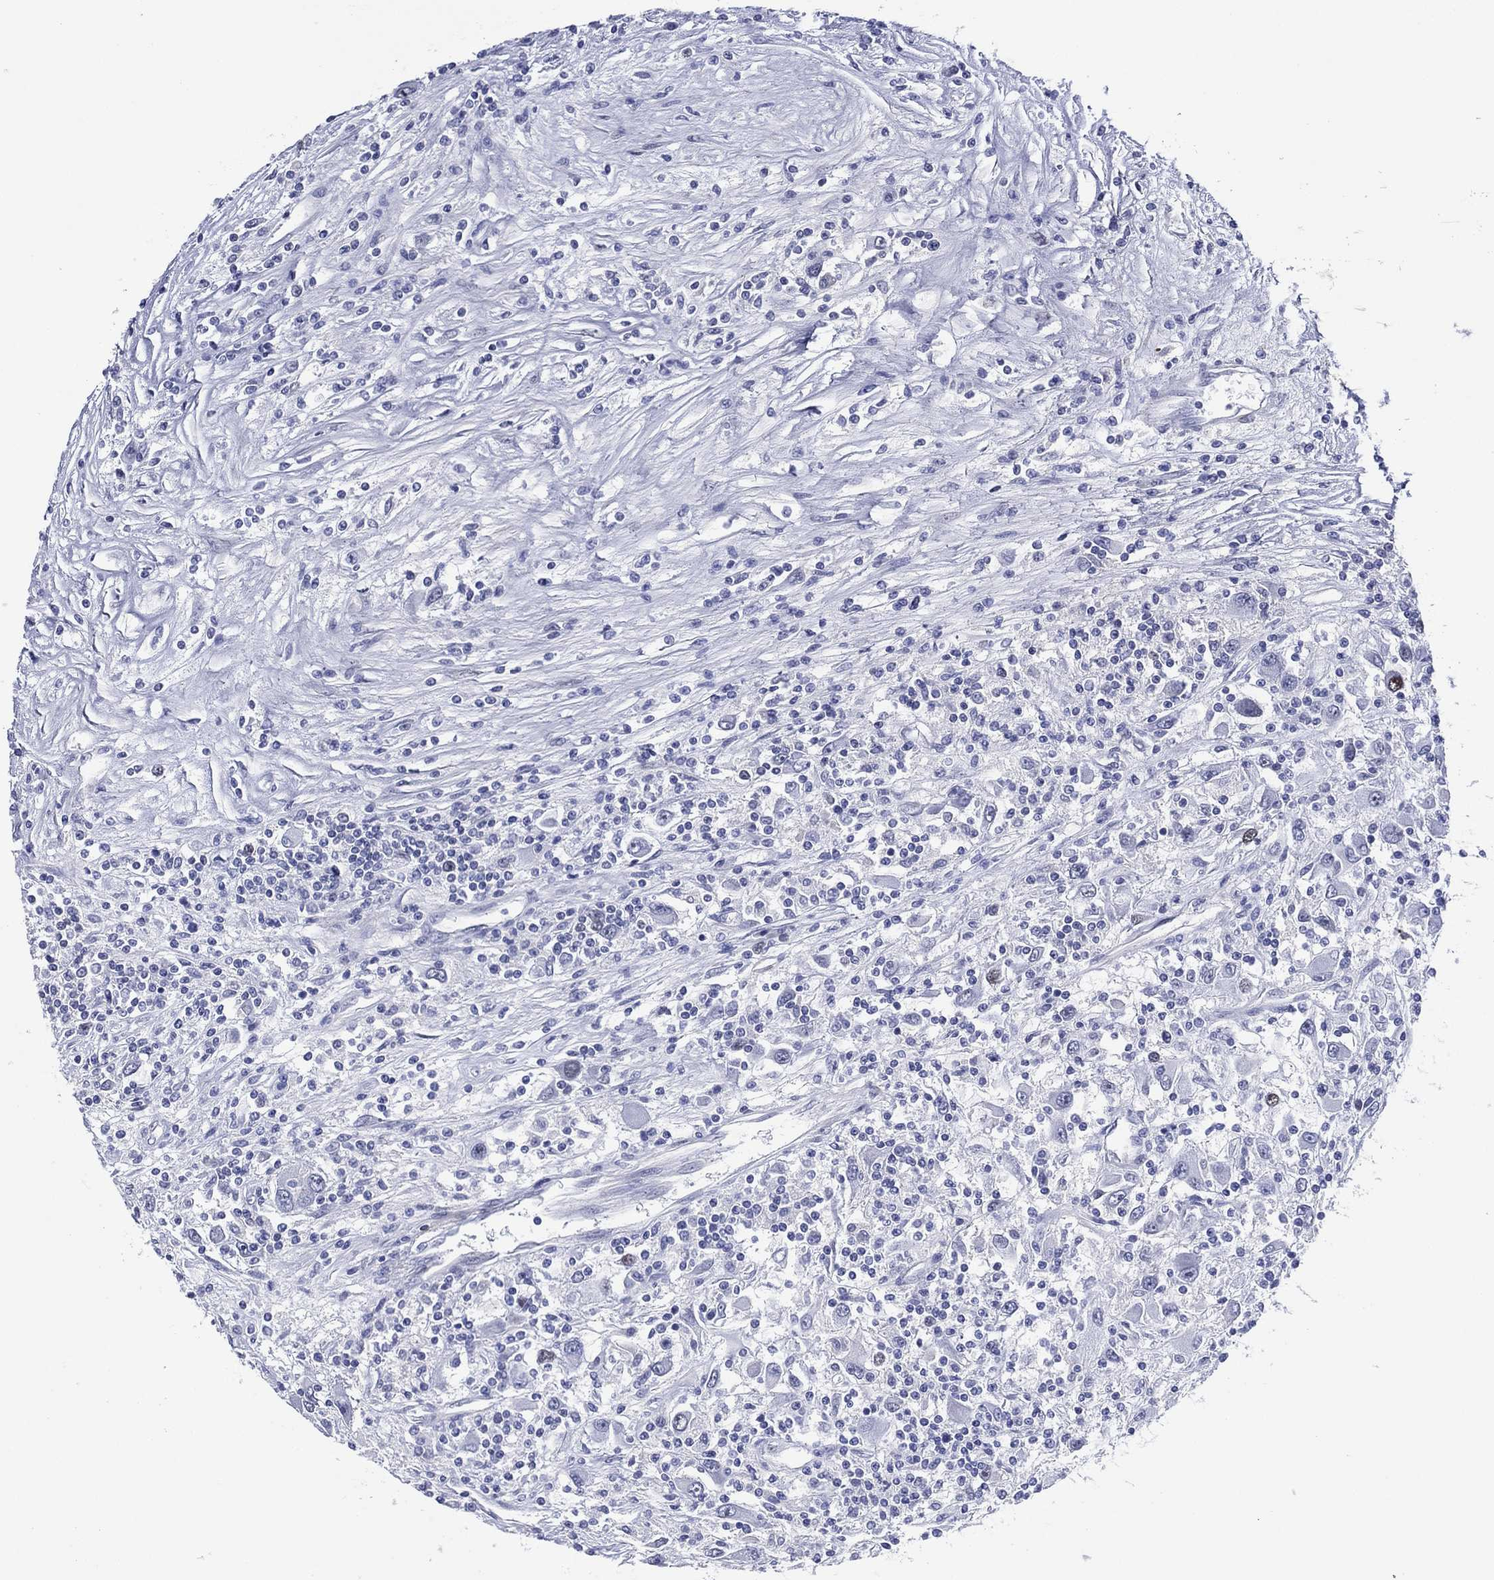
{"staining": {"intensity": "negative", "quantity": "none", "location": "none"}, "tissue": "renal cancer", "cell_type": "Tumor cells", "image_type": "cancer", "snomed": [{"axis": "morphology", "description": "Adenocarcinoma, NOS"}, {"axis": "topography", "description": "Kidney"}], "caption": "The image shows no significant staining in tumor cells of adenocarcinoma (renal).", "gene": "GATA6", "patient": {"sex": "female", "age": 67}}